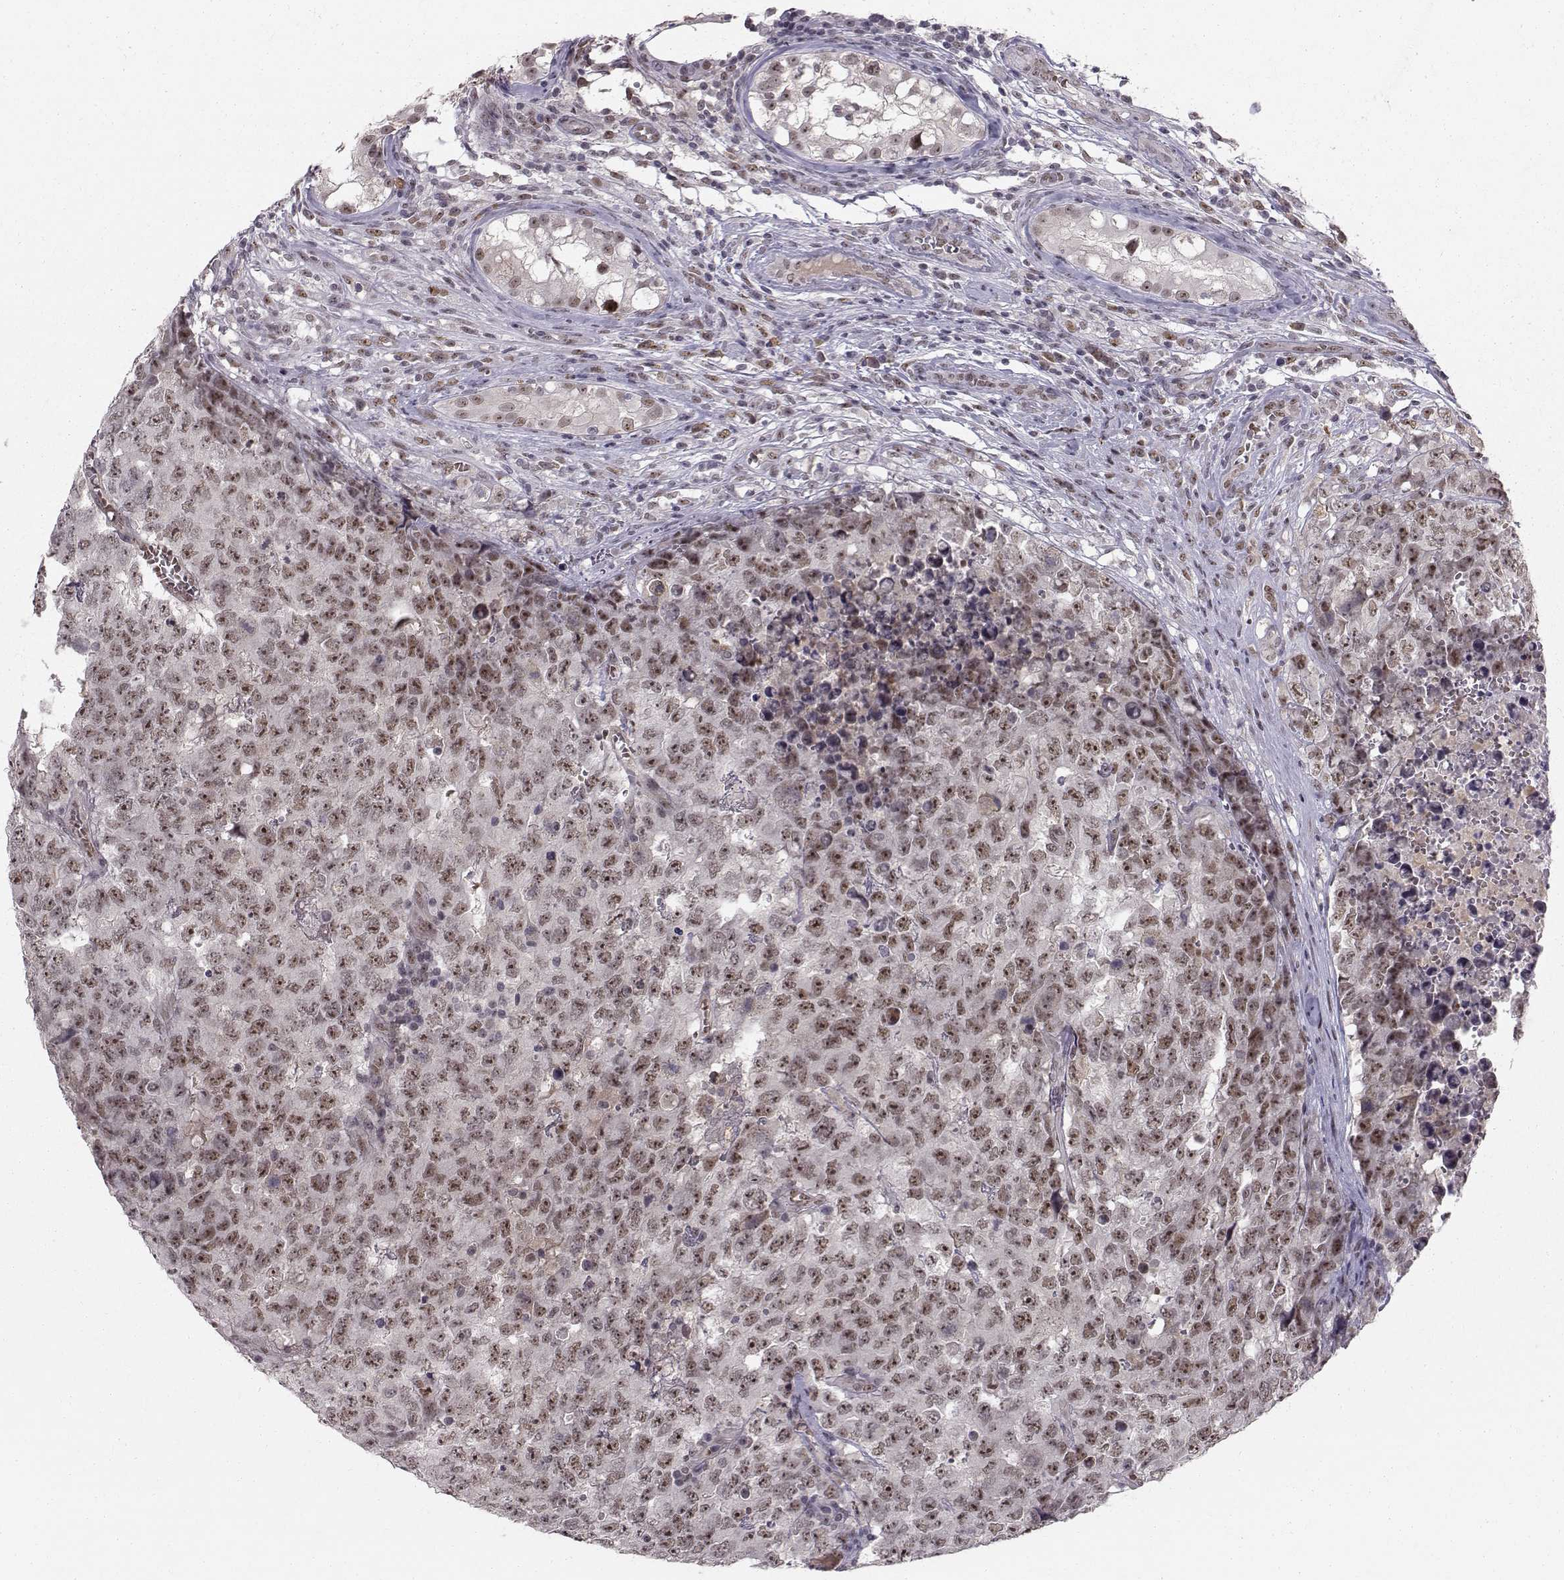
{"staining": {"intensity": "weak", "quantity": "25%-75%", "location": "nuclear"}, "tissue": "testis cancer", "cell_type": "Tumor cells", "image_type": "cancer", "snomed": [{"axis": "morphology", "description": "Carcinoma, Embryonal, NOS"}, {"axis": "topography", "description": "Testis"}], "caption": "A low amount of weak nuclear staining is seen in about 25%-75% of tumor cells in testis cancer (embryonal carcinoma) tissue.", "gene": "RPP38", "patient": {"sex": "male", "age": 23}}